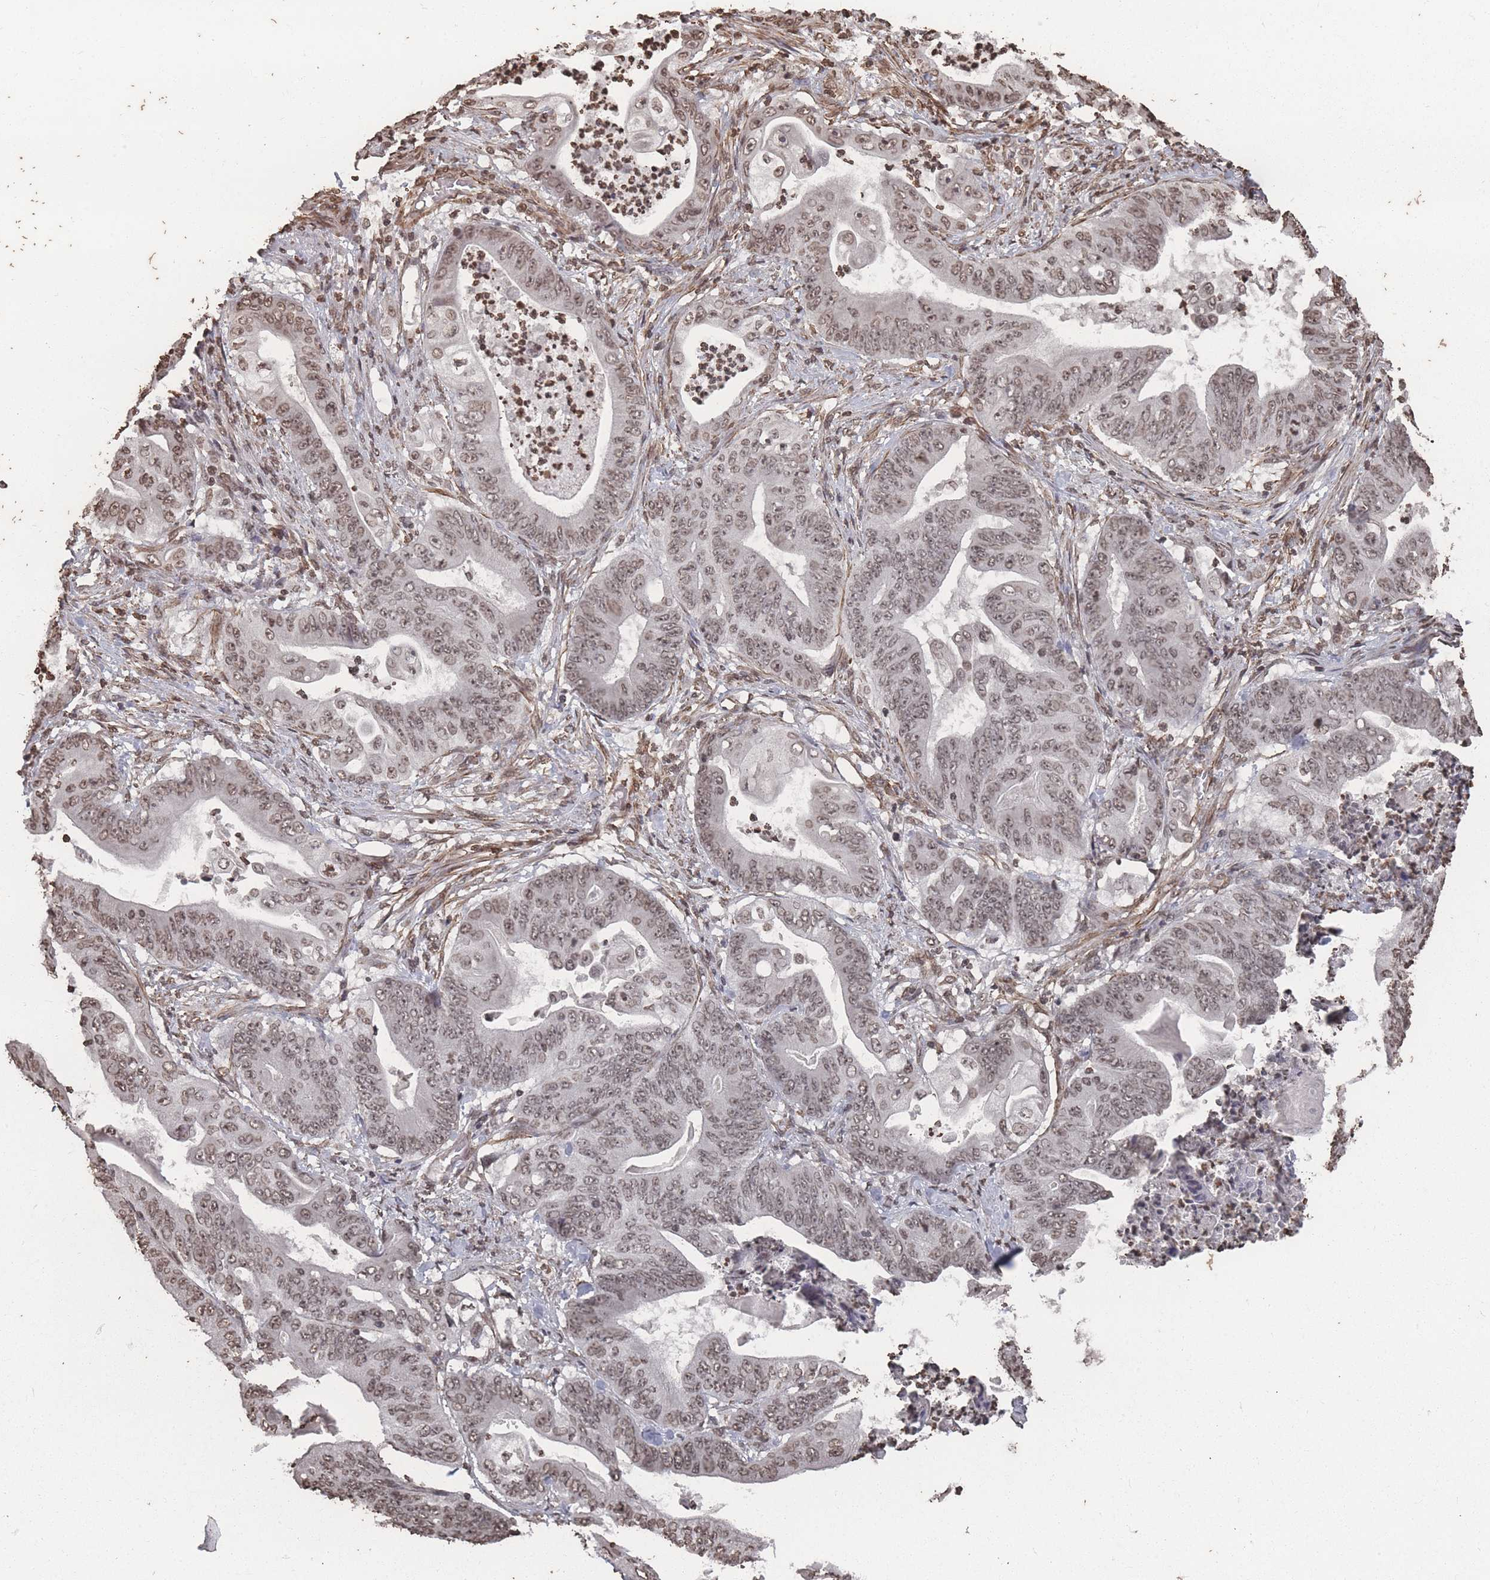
{"staining": {"intensity": "moderate", "quantity": ">75%", "location": "nuclear"}, "tissue": "stomach cancer", "cell_type": "Tumor cells", "image_type": "cancer", "snomed": [{"axis": "morphology", "description": "Adenocarcinoma, NOS"}, {"axis": "topography", "description": "Stomach"}], "caption": "Stomach cancer (adenocarcinoma) was stained to show a protein in brown. There is medium levels of moderate nuclear positivity in about >75% of tumor cells.", "gene": "PLEKHG5", "patient": {"sex": "female", "age": 73}}